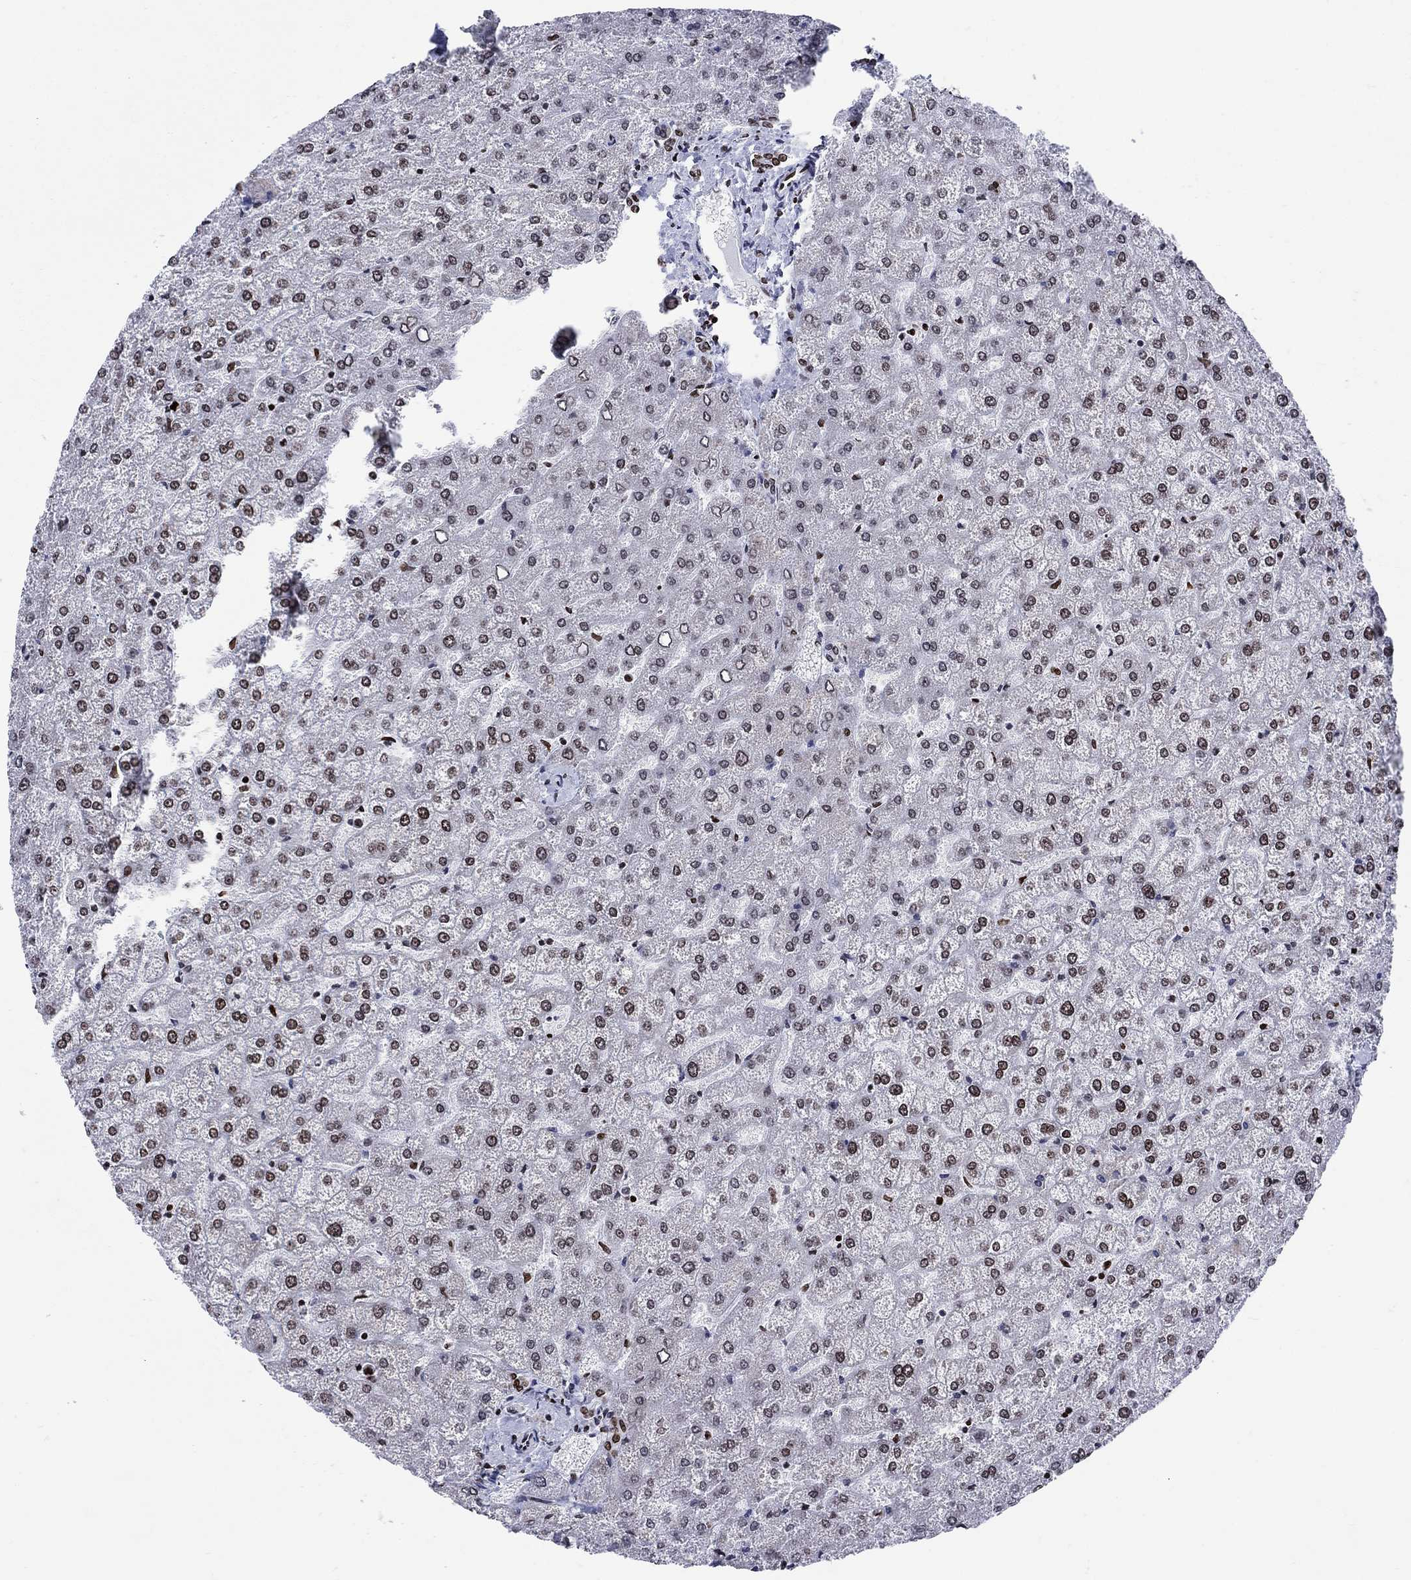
{"staining": {"intensity": "moderate", "quantity": ">75%", "location": "nuclear"}, "tissue": "liver", "cell_type": "Cholangiocytes", "image_type": "normal", "snomed": [{"axis": "morphology", "description": "Normal tissue, NOS"}, {"axis": "topography", "description": "Liver"}], "caption": "The immunohistochemical stain labels moderate nuclear positivity in cholangiocytes of normal liver.", "gene": "HMGA1", "patient": {"sex": "female", "age": 32}}